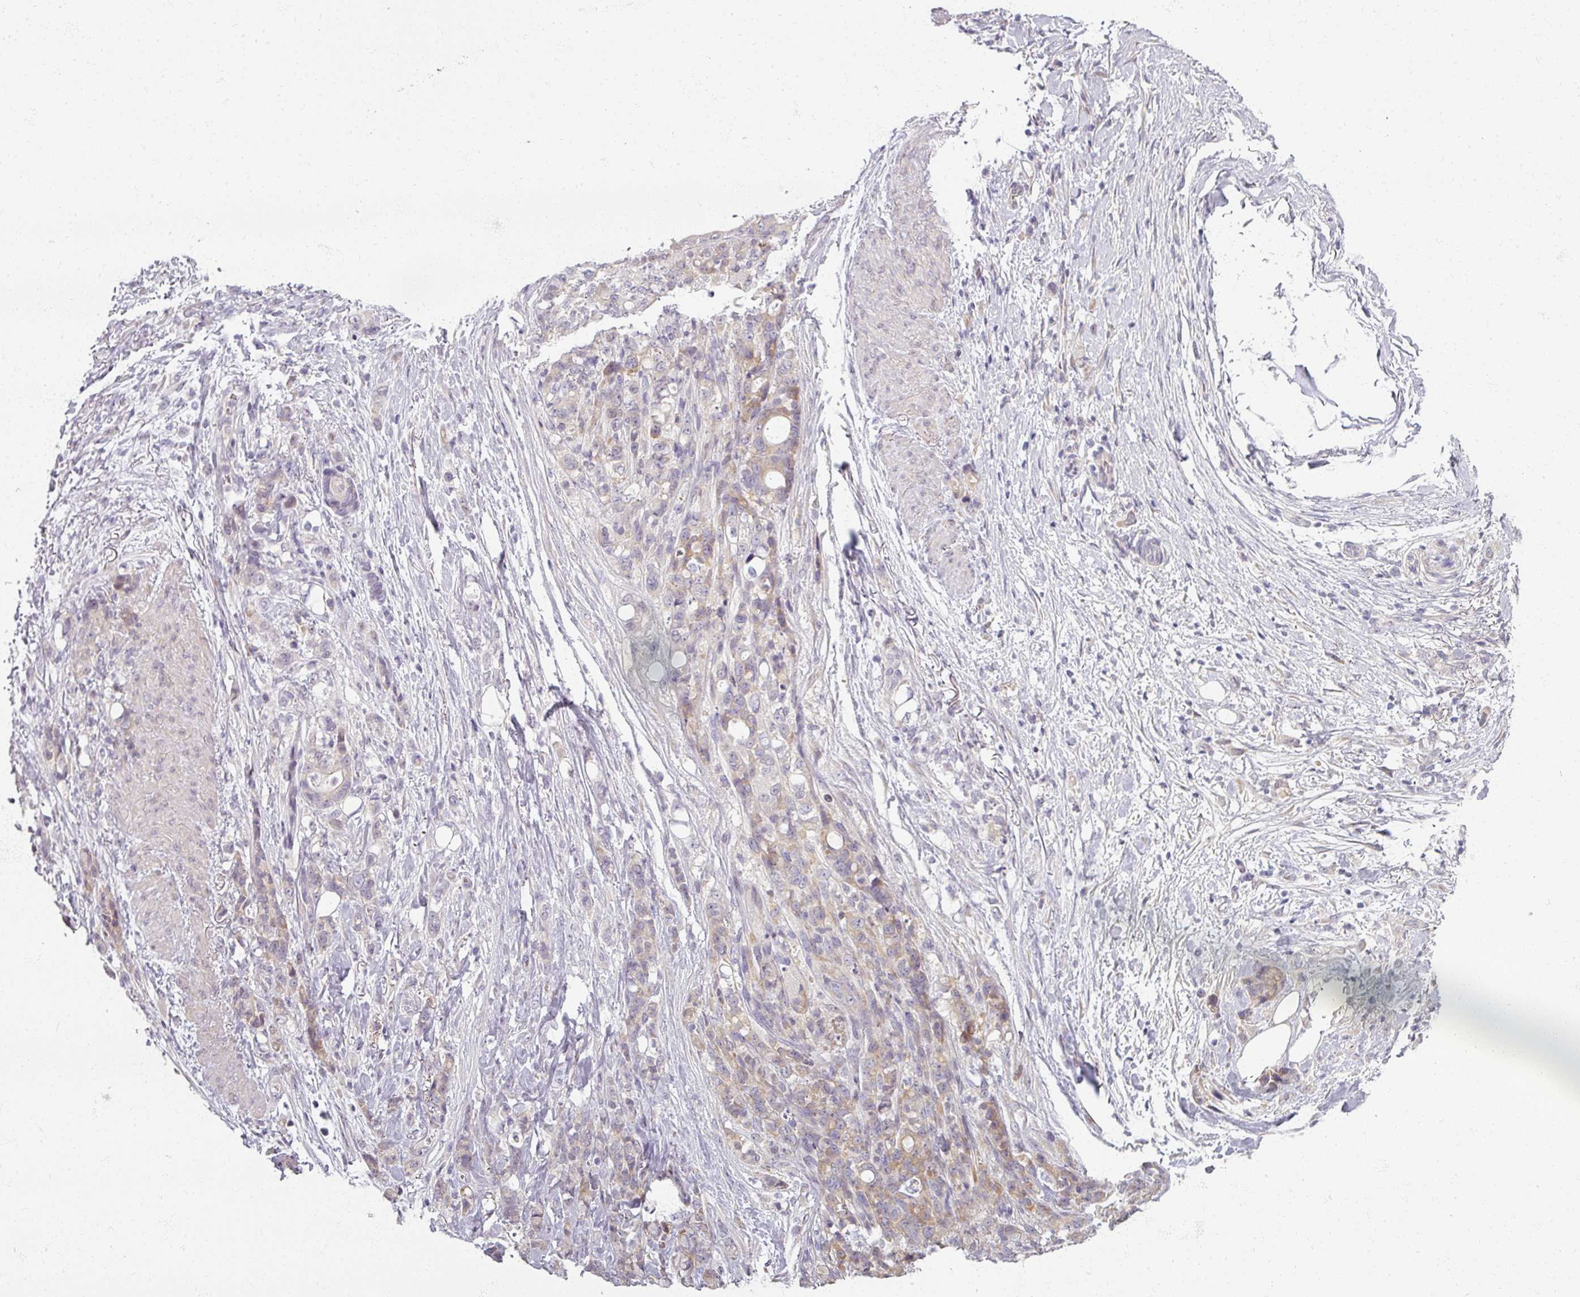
{"staining": {"intensity": "weak", "quantity": "25%-75%", "location": "cytoplasmic/membranous"}, "tissue": "stomach cancer", "cell_type": "Tumor cells", "image_type": "cancer", "snomed": [{"axis": "morphology", "description": "Normal tissue, NOS"}, {"axis": "morphology", "description": "Adenocarcinoma, NOS"}, {"axis": "topography", "description": "Stomach"}], "caption": "Weak cytoplasmic/membranous protein positivity is seen in about 25%-75% of tumor cells in stomach adenocarcinoma.", "gene": "MYMK", "patient": {"sex": "female", "age": 79}}